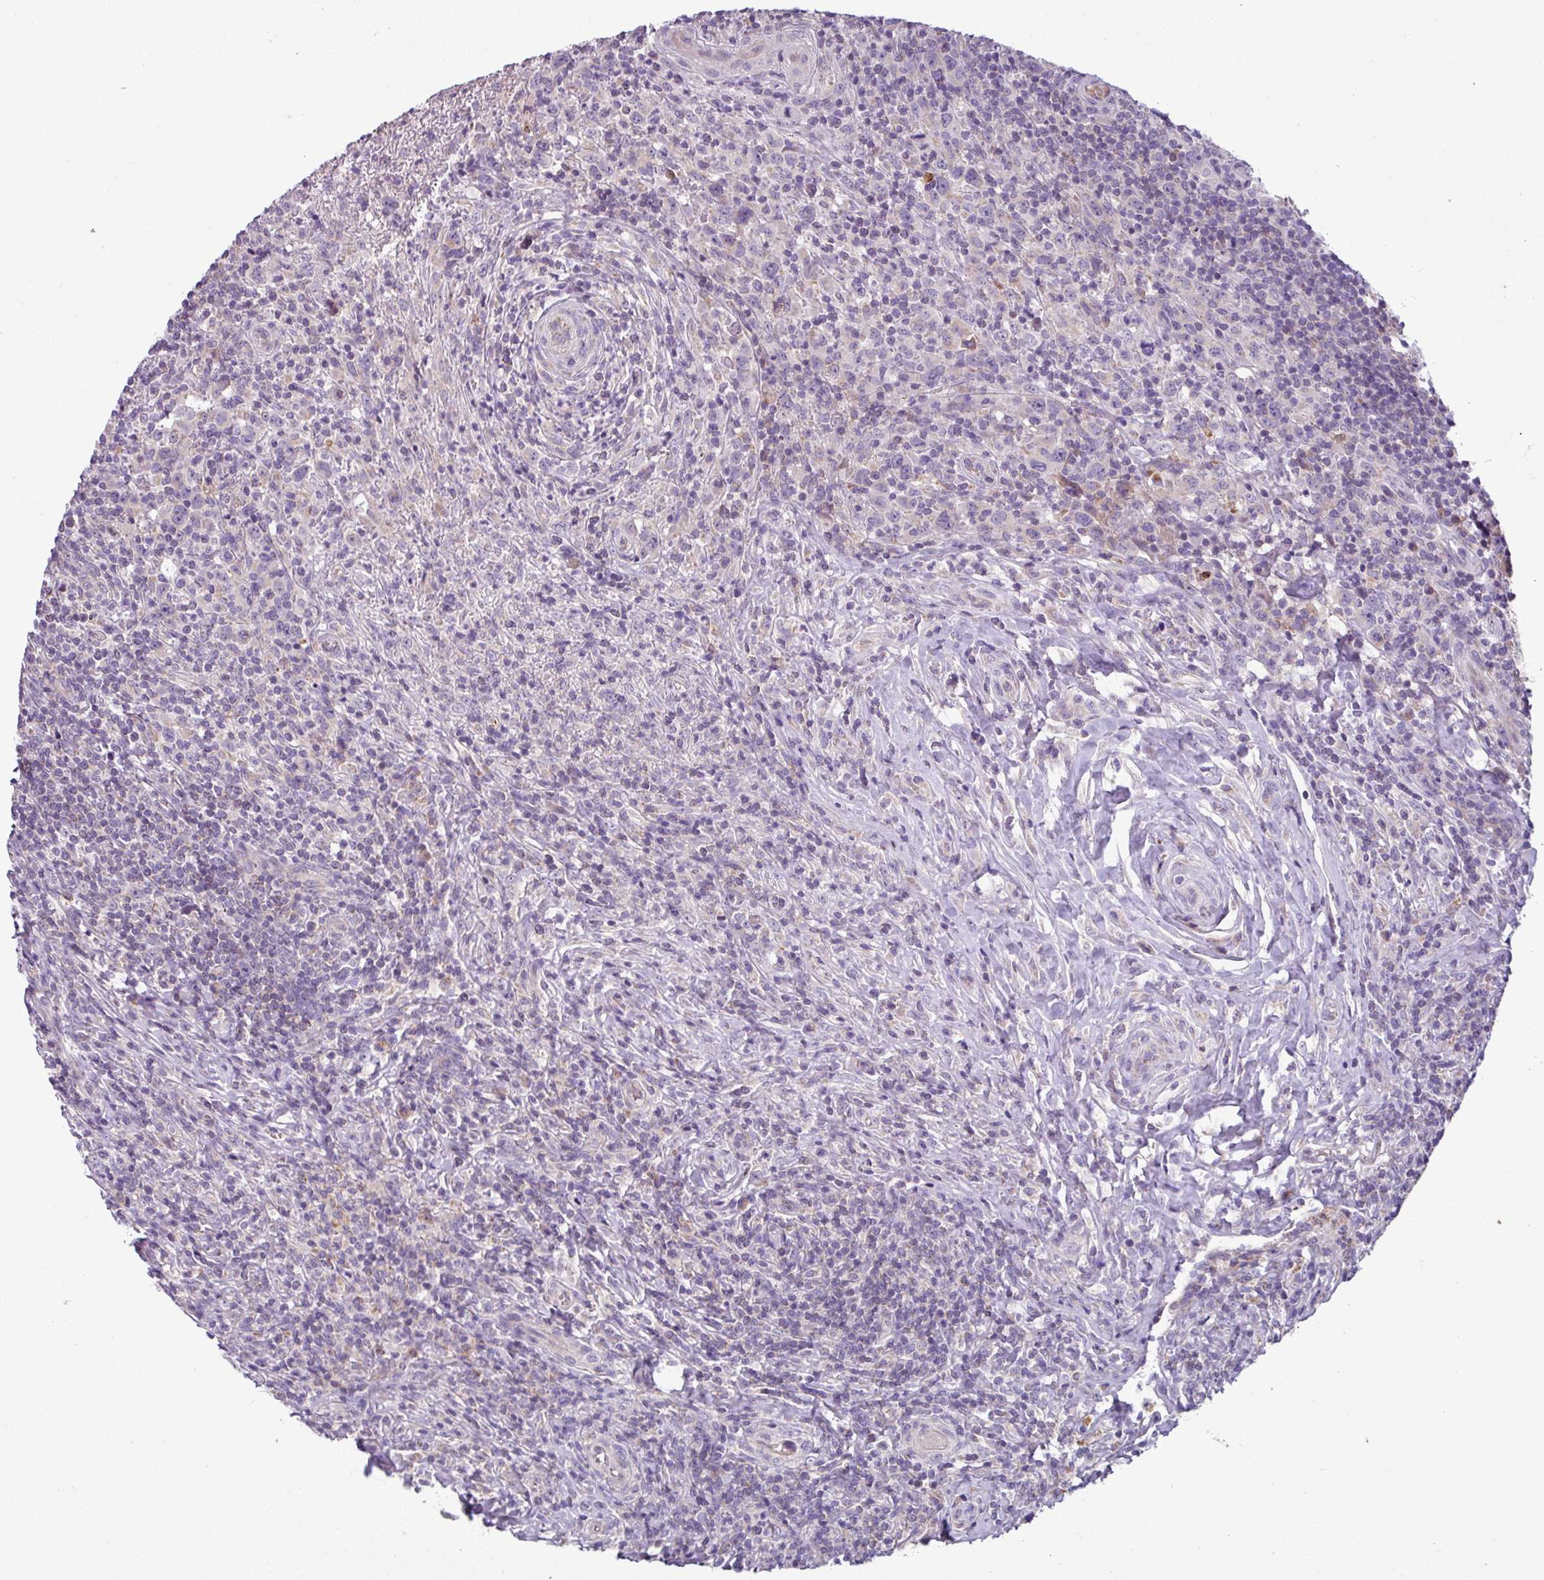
{"staining": {"intensity": "negative", "quantity": "none", "location": "none"}, "tissue": "lymphoma", "cell_type": "Tumor cells", "image_type": "cancer", "snomed": [{"axis": "morphology", "description": "Hodgkin's disease, NOS"}, {"axis": "topography", "description": "Lymph node"}], "caption": "Immunohistochemistry histopathology image of human lymphoma stained for a protein (brown), which exhibits no staining in tumor cells.", "gene": "LRRC9", "patient": {"sex": "female", "age": 18}}